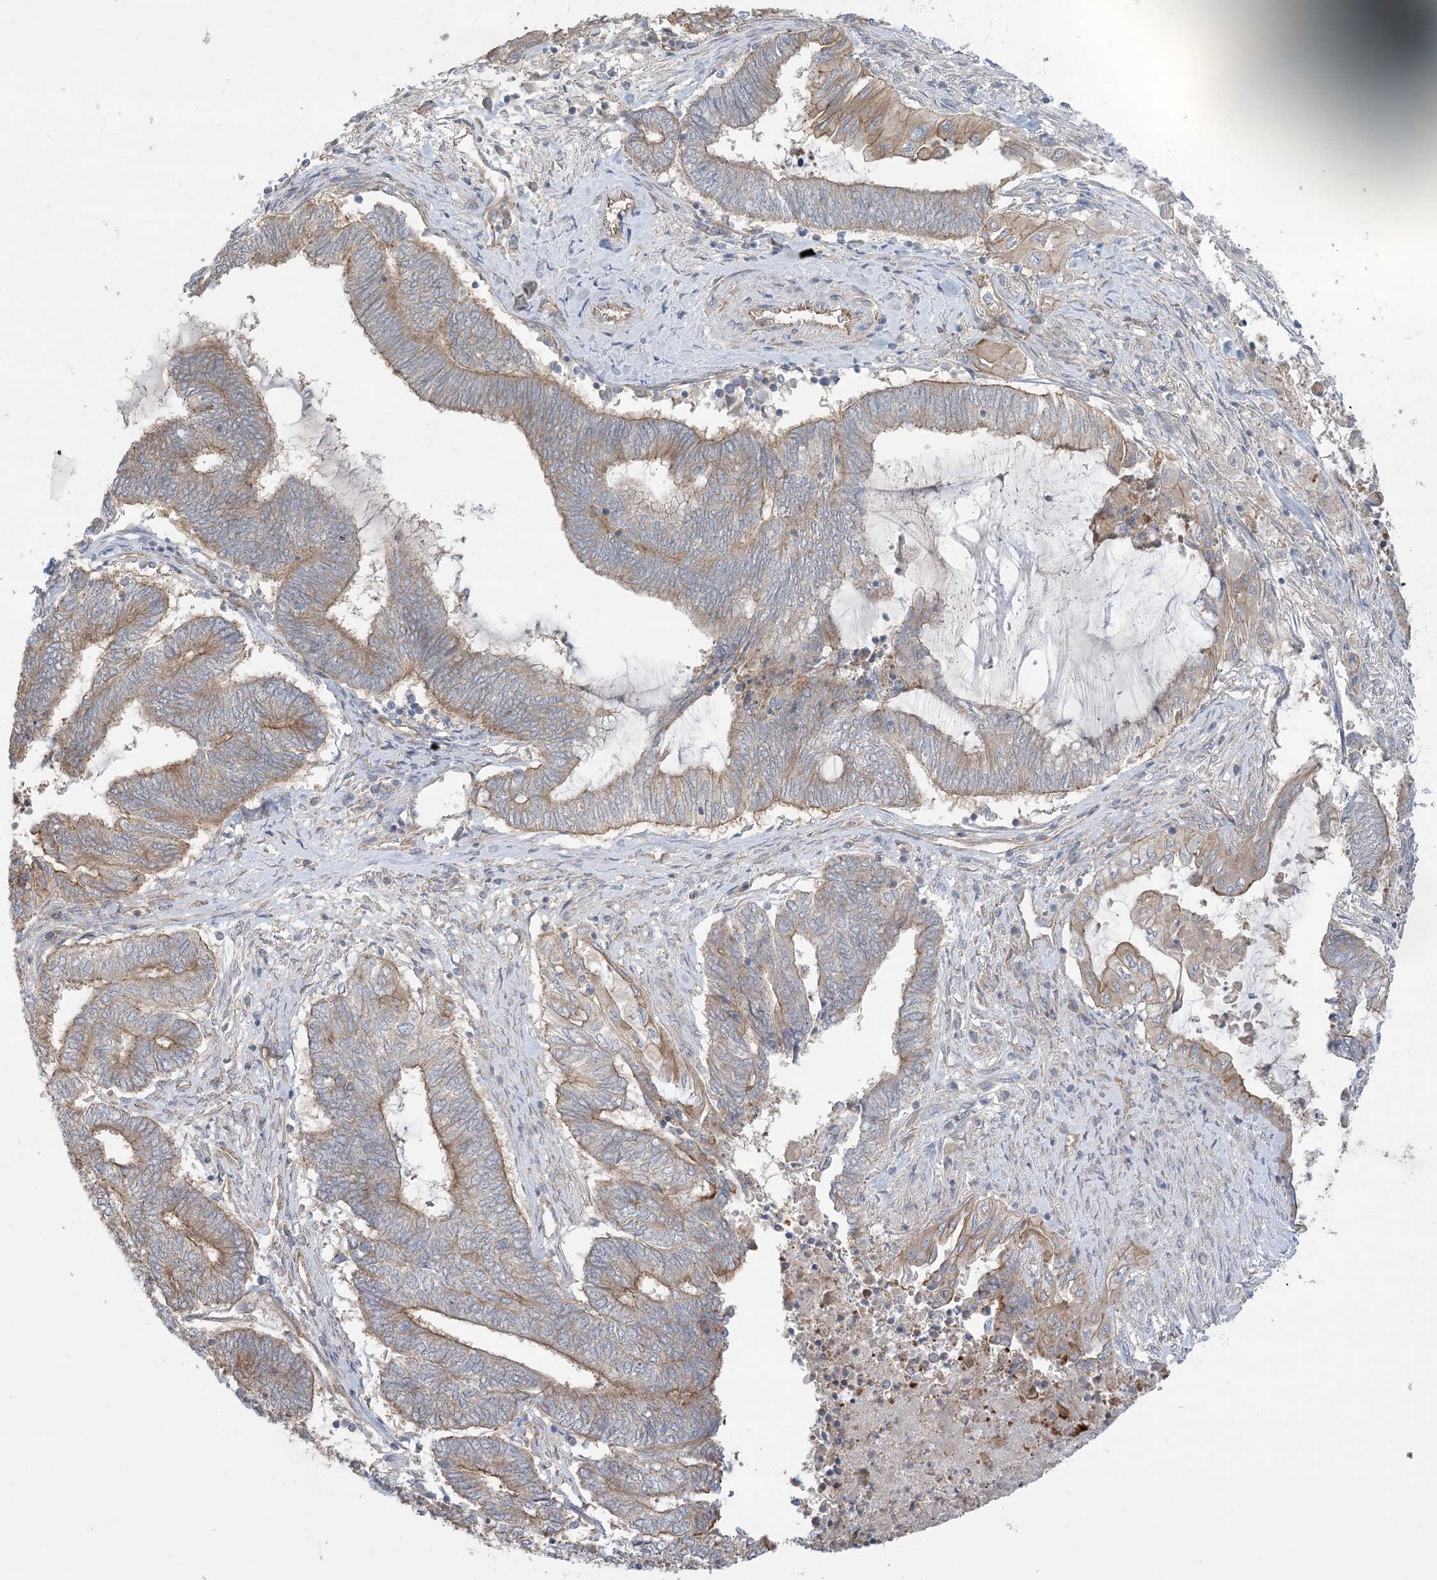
{"staining": {"intensity": "moderate", "quantity": "25%-75%", "location": "cytoplasmic/membranous"}, "tissue": "endometrial cancer", "cell_type": "Tumor cells", "image_type": "cancer", "snomed": [{"axis": "morphology", "description": "Adenocarcinoma, NOS"}, {"axis": "topography", "description": "Uterus"}, {"axis": "topography", "description": "Endometrium"}], "caption": "Endometrial adenocarcinoma was stained to show a protein in brown. There is medium levels of moderate cytoplasmic/membranous positivity in approximately 25%-75% of tumor cells.", "gene": "CCNY", "patient": {"sex": "female", "age": 70}}